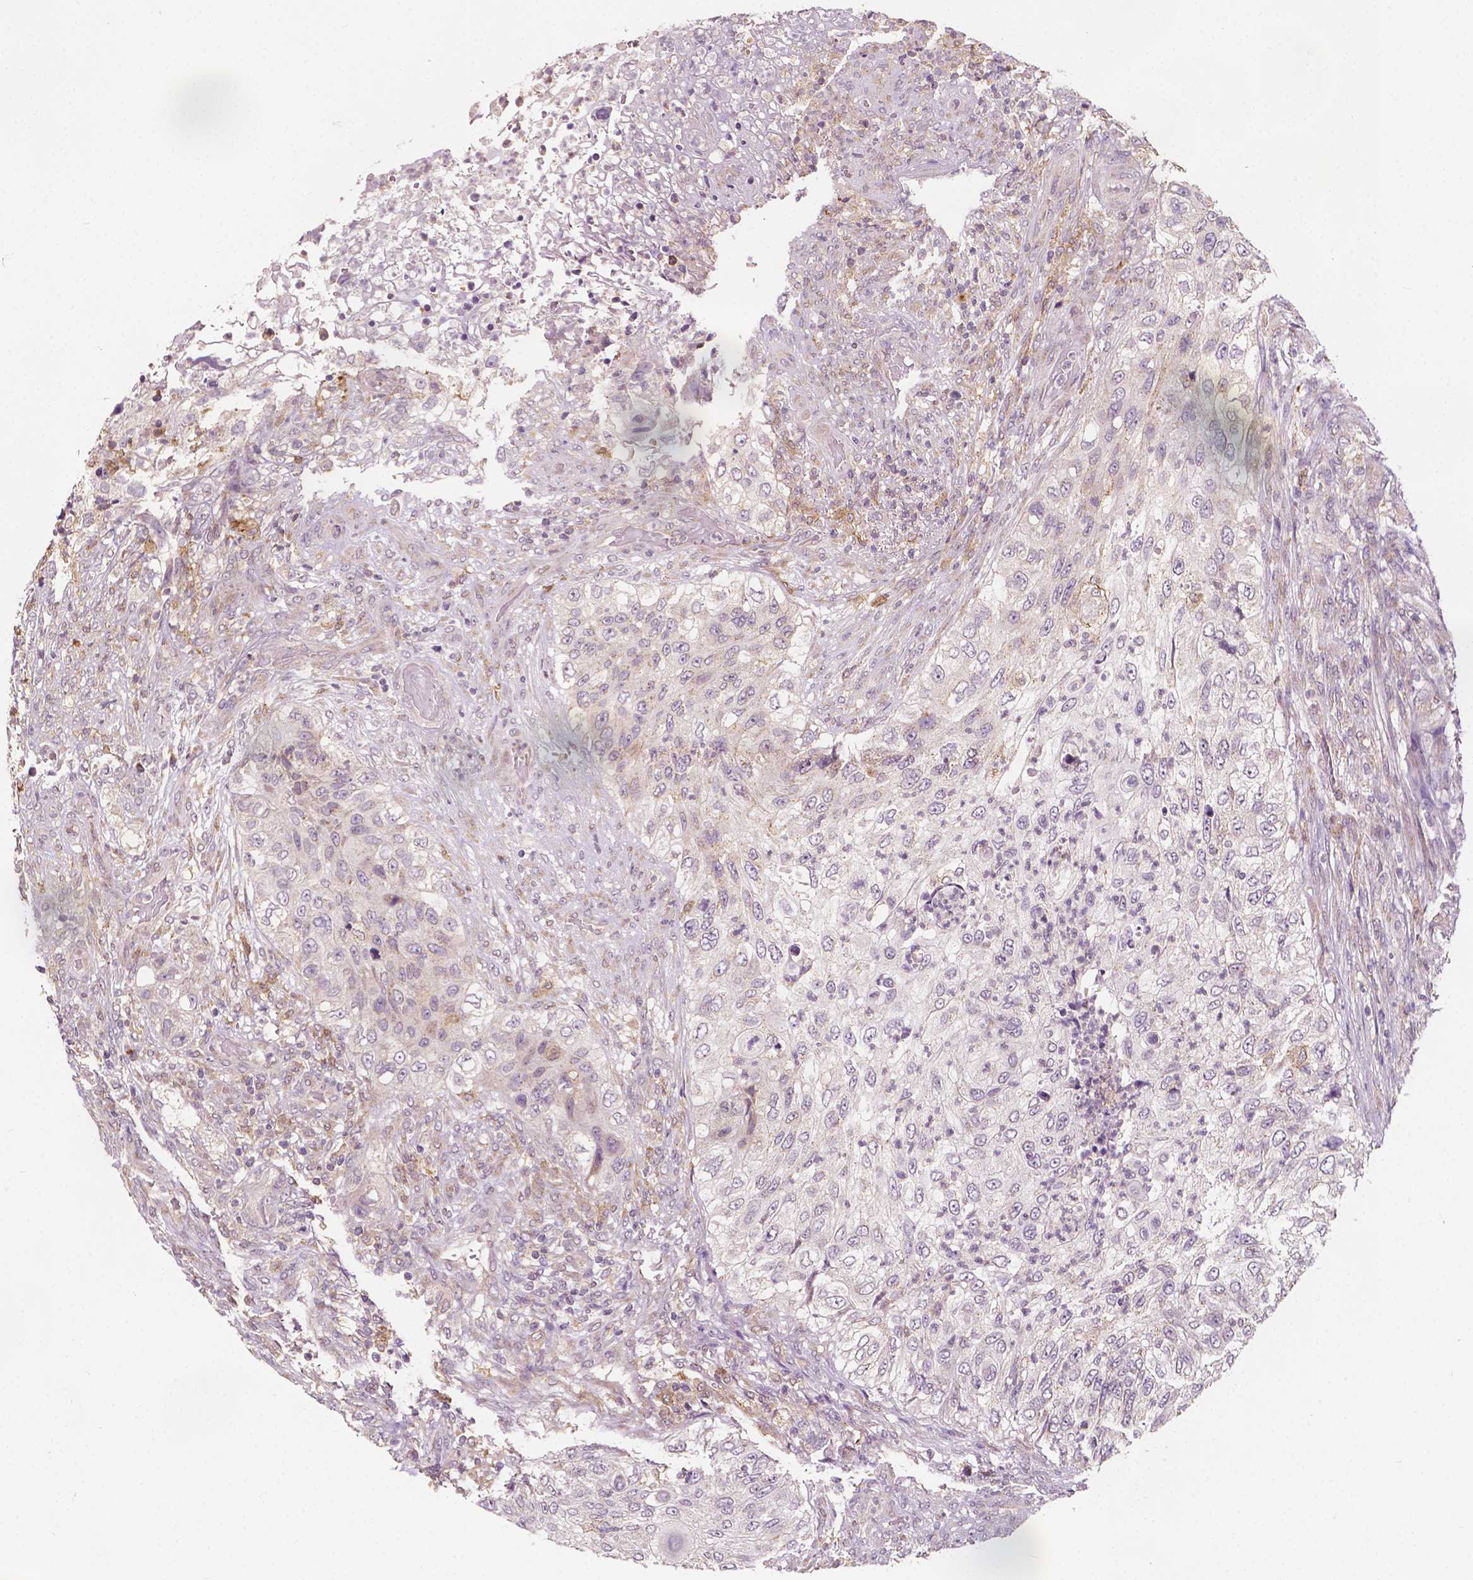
{"staining": {"intensity": "negative", "quantity": "none", "location": "none"}, "tissue": "urothelial cancer", "cell_type": "Tumor cells", "image_type": "cancer", "snomed": [{"axis": "morphology", "description": "Urothelial carcinoma, High grade"}, {"axis": "topography", "description": "Urinary bladder"}], "caption": "High power microscopy photomicrograph of an immunohistochemistry micrograph of urothelial carcinoma (high-grade), revealing no significant staining in tumor cells. (DAB (3,3'-diaminobenzidine) immunohistochemistry (IHC) visualized using brightfield microscopy, high magnification).", "gene": "EBAG9", "patient": {"sex": "female", "age": 60}}